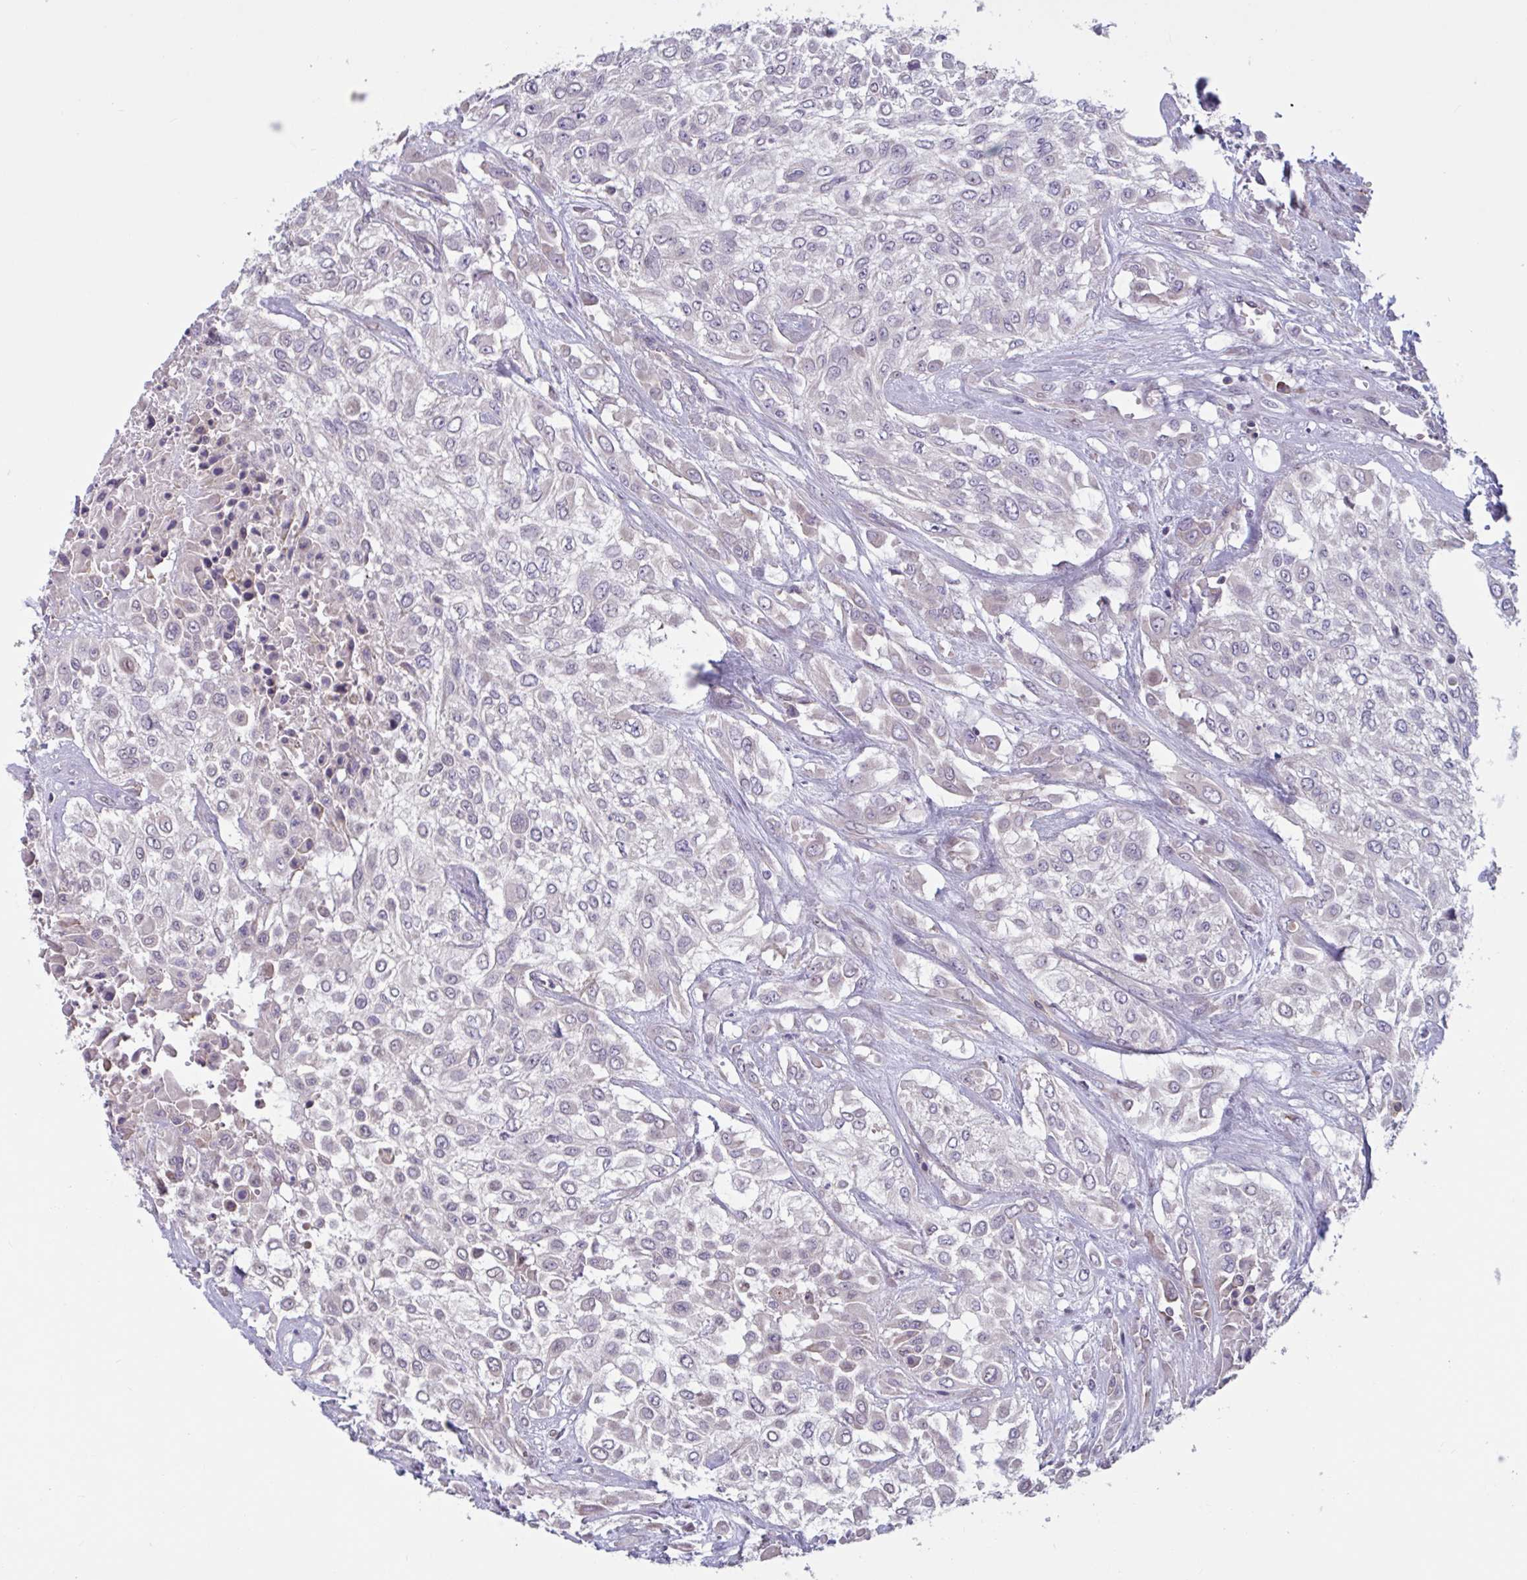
{"staining": {"intensity": "negative", "quantity": "none", "location": "none"}, "tissue": "urothelial cancer", "cell_type": "Tumor cells", "image_type": "cancer", "snomed": [{"axis": "morphology", "description": "Urothelial carcinoma, High grade"}, {"axis": "topography", "description": "Urinary bladder"}], "caption": "DAB immunohistochemical staining of urothelial carcinoma (high-grade) reveals no significant staining in tumor cells. (Immunohistochemistry, brightfield microscopy, high magnification).", "gene": "CD1E", "patient": {"sex": "male", "age": 57}}